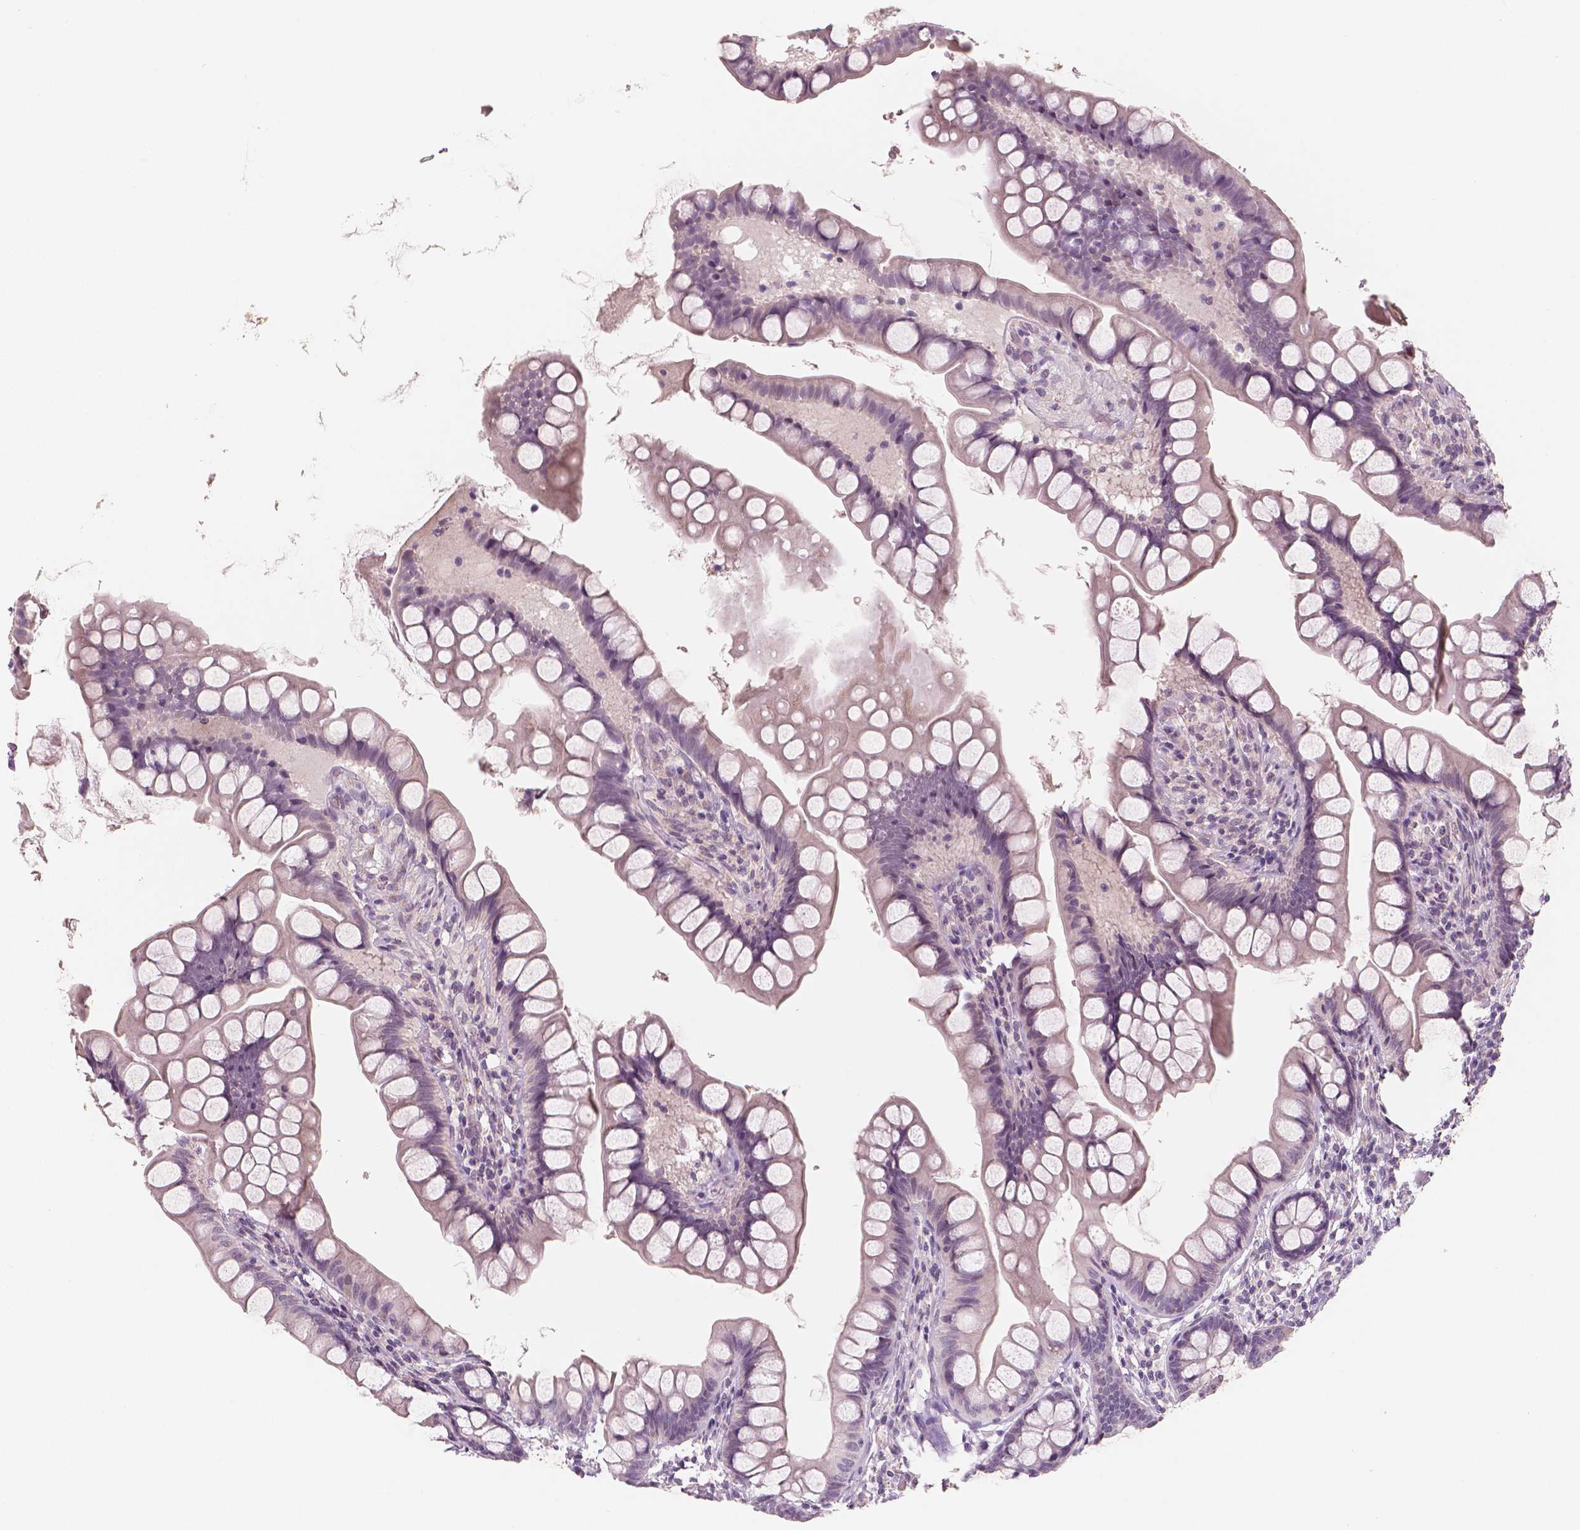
{"staining": {"intensity": "negative", "quantity": "none", "location": "none"}, "tissue": "small intestine", "cell_type": "Glandular cells", "image_type": "normal", "snomed": [{"axis": "morphology", "description": "Normal tissue, NOS"}, {"axis": "topography", "description": "Small intestine"}], "caption": "Immunohistochemical staining of normal small intestine displays no significant expression in glandular cells. Brightfield microscopy of immunohistochemistry stained with DAB (brown) and hematoxylin (blue), captured at high magnification.", "gene": "RNASE7", "patient": {"sex": "male", "age": 70}}